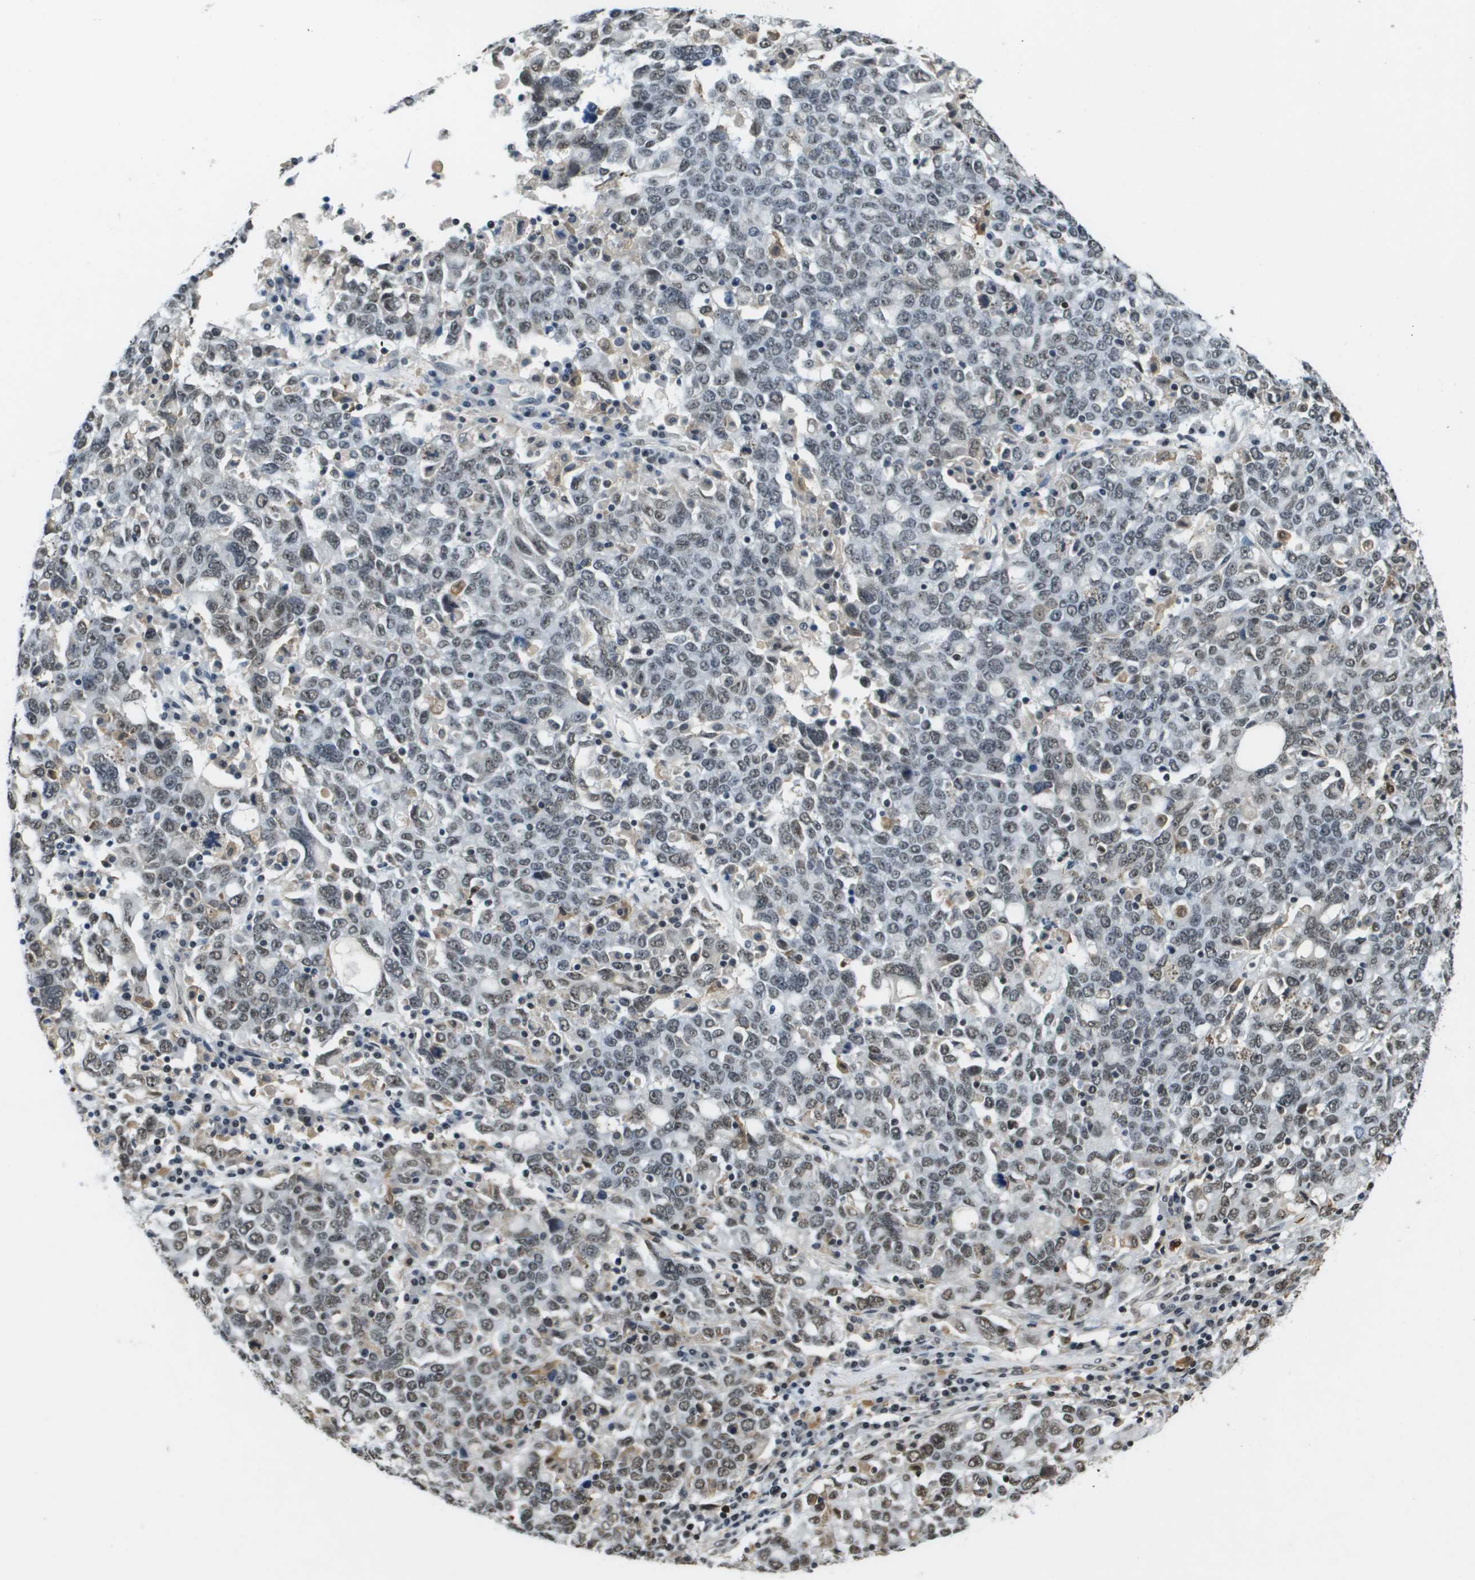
{"staining": {"intensity": "moderate", "quantity": "<25%", "location": "nuclear"}, "tissue": "ovarian cancer", "cell_type": "Tumor cells", "image_type": "cancer", "snomed": [{"axis": "morphology", "description": "Carcinoma, endometroid"}, {"axis": "topography", "description": "Ovary"}], "caption": "Moderate nuclear positivity is identified in approximately <25% of tumor cells in ovarian cancer (endometroid carcinoma).", "gene": "EP400", "patient": {"sex": "female", "age": 62}}